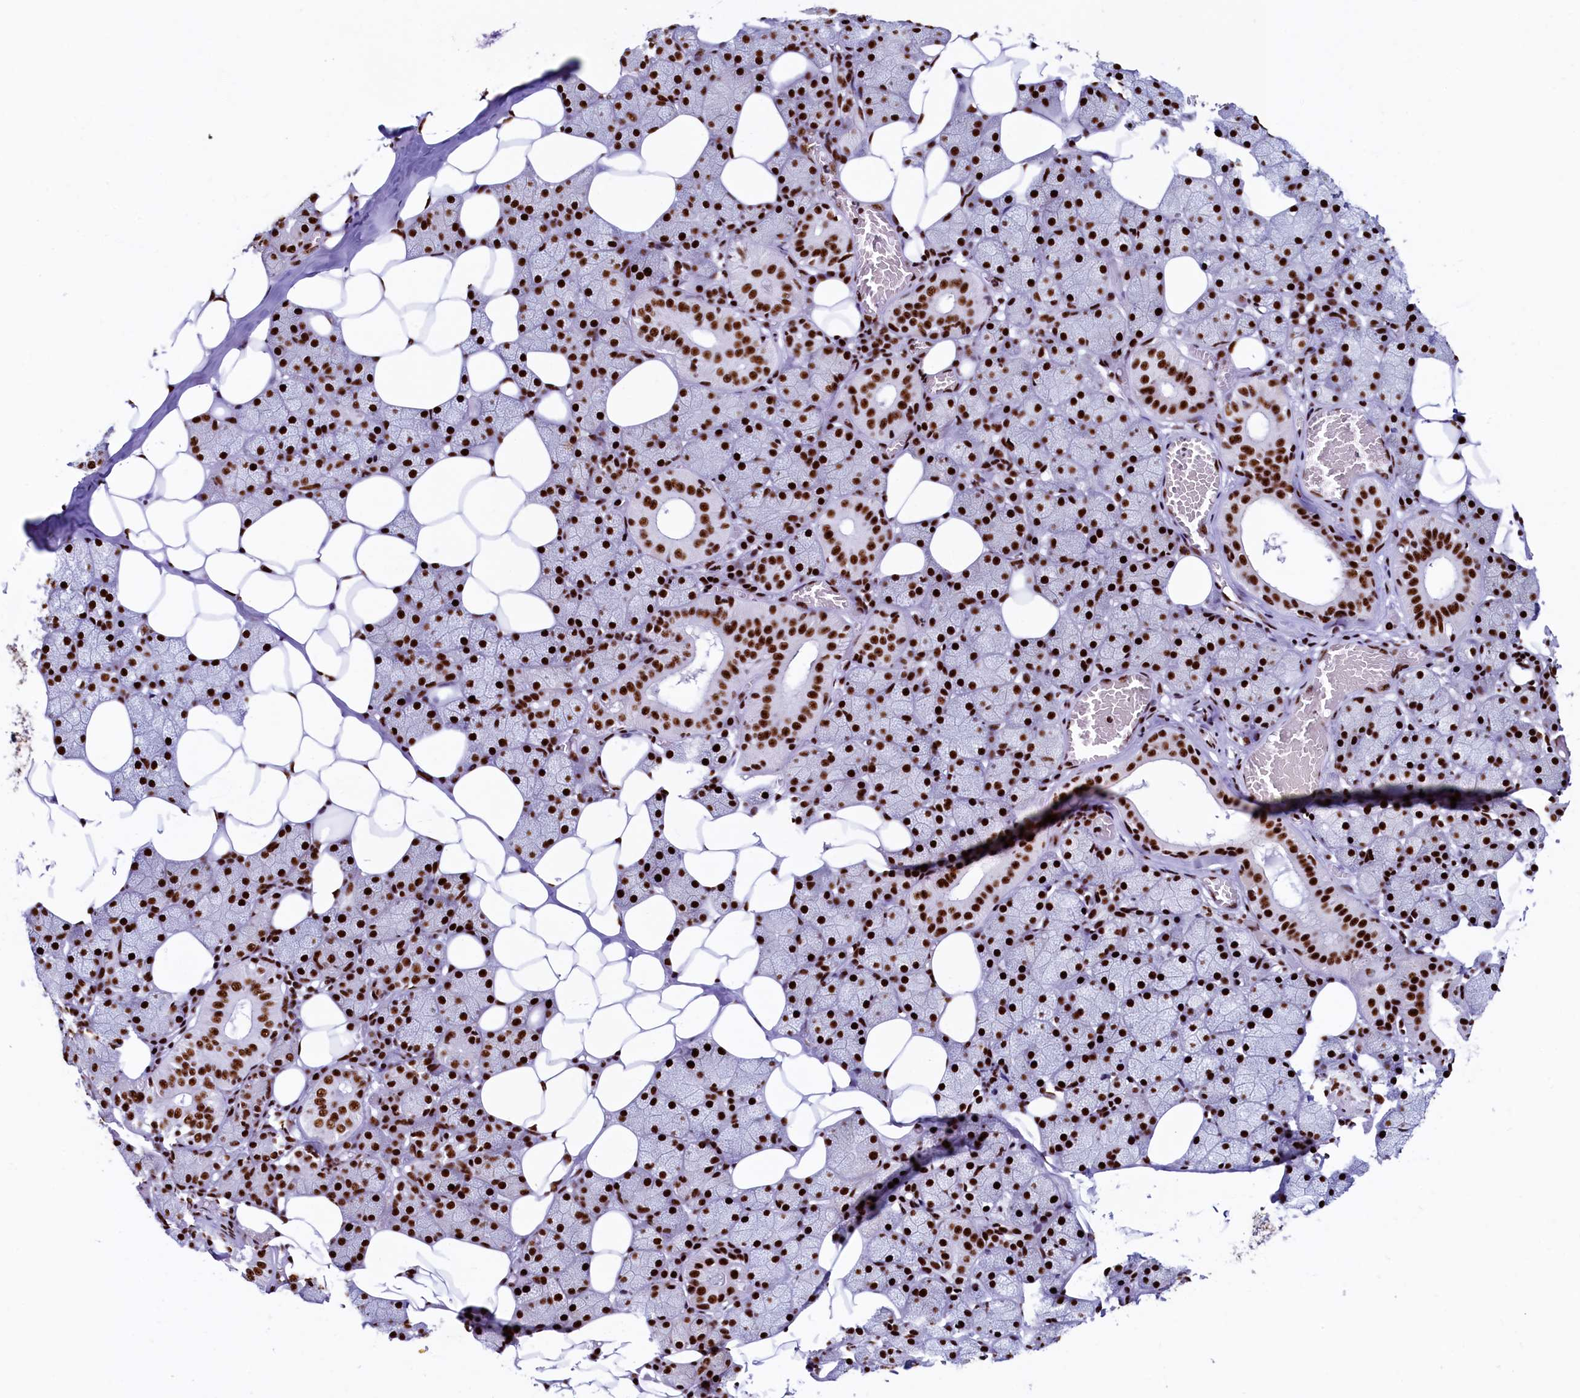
{"staining": {"intensity": "strong", "quantity": ">75%", "location": "nuclear"}, "tissue": "salivary gland", "cell_type": "Glandular cells", "image_type": "normal", "snomed": [{"axis": "morphology", "description": "Normal tissue, NOS"}, {"axis": "topography", "description": "Salivary gland"}], "caption": "An immunohistochemistry micrograph of unremarkable tissue is shown. Protein staining in brown highlights strong nuclear positivity in salivary gland within glandular cells.", "gene": "SRRM2", "patient": {"sex": "female", "age": 33}}